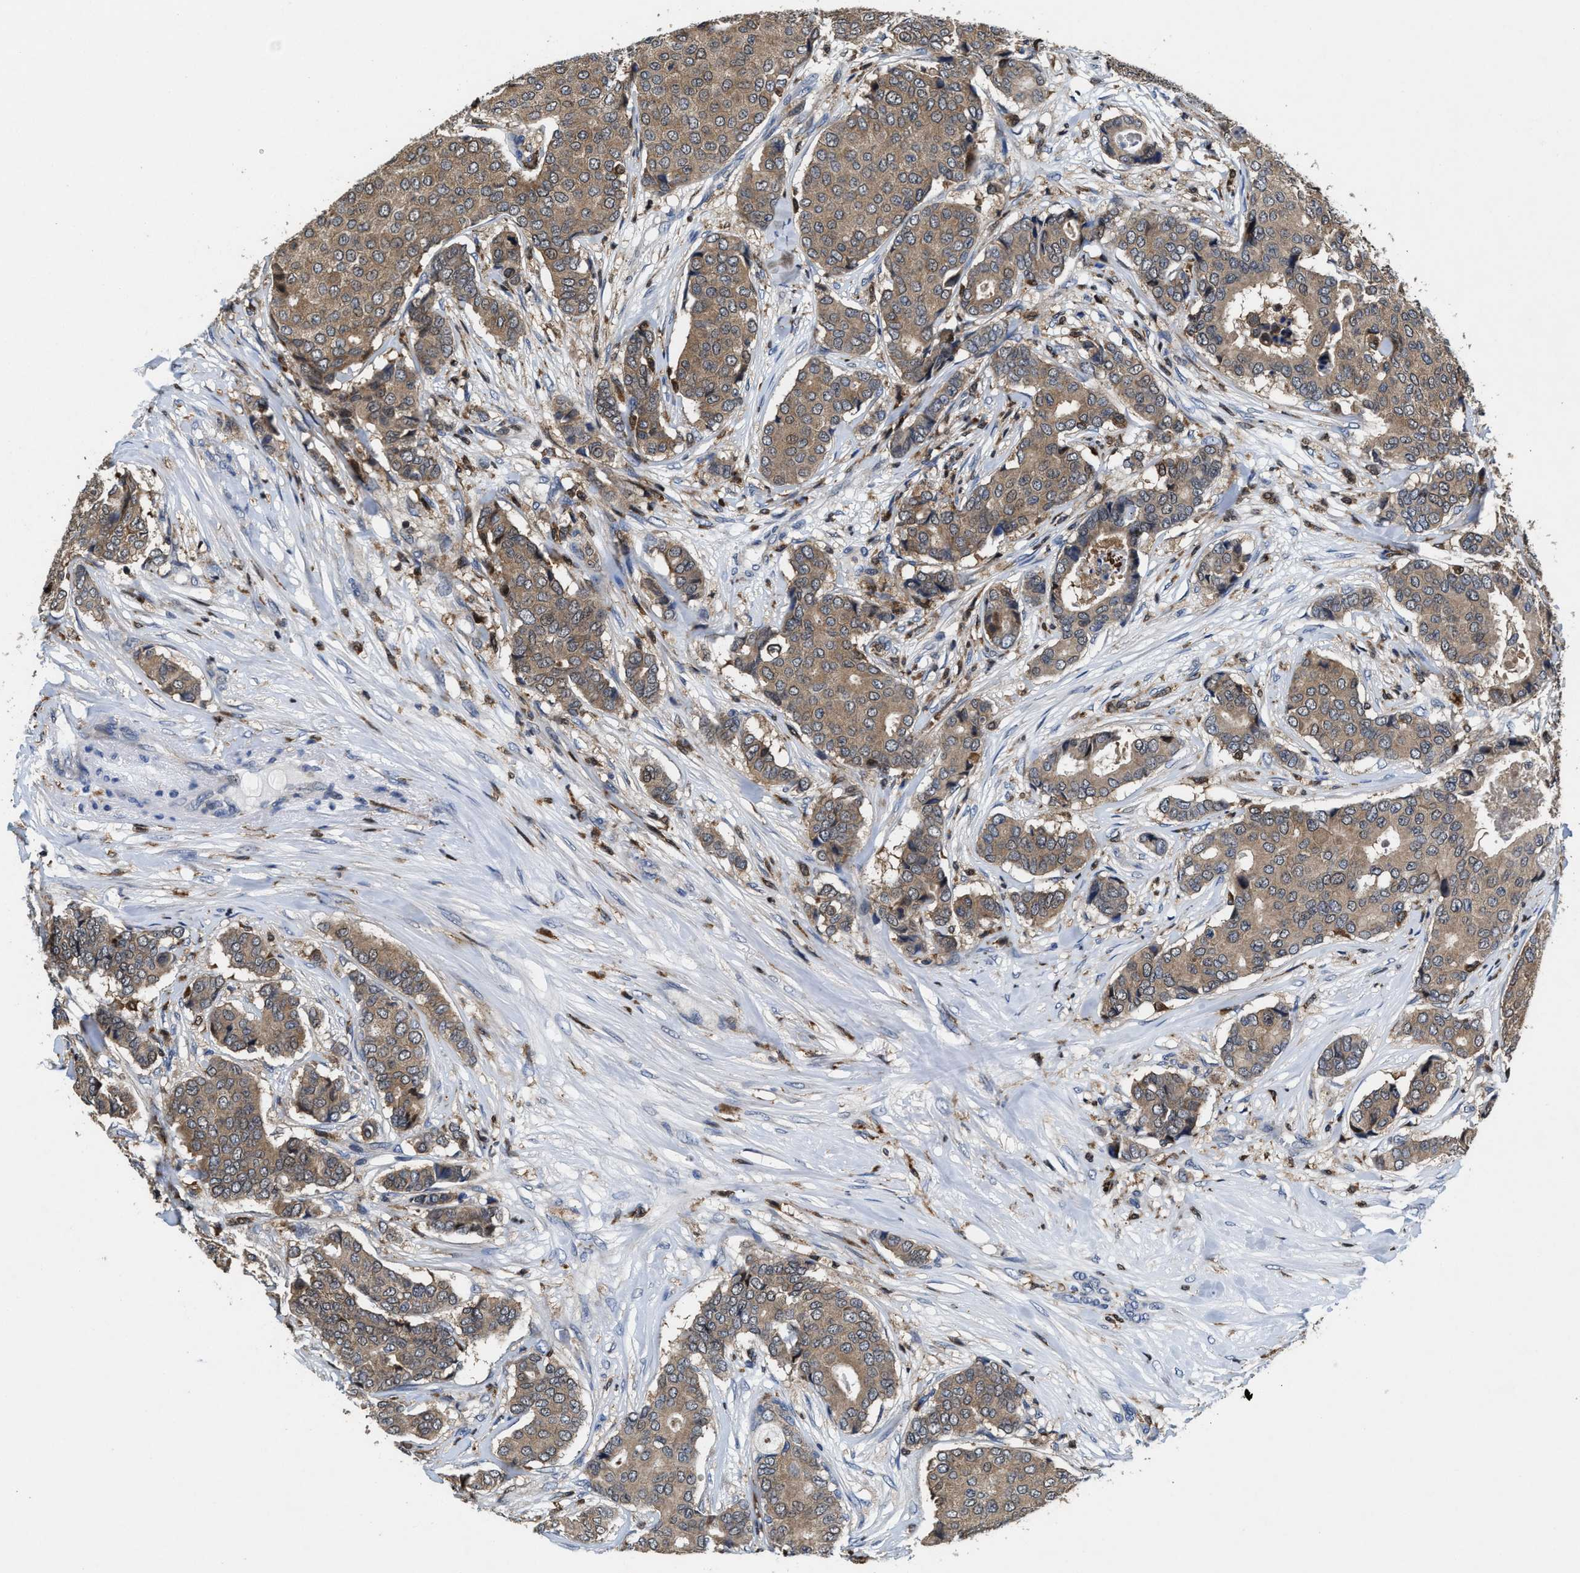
{"staining": {"intensity": "moderate", "quantity": ">75%", "location": "cytoplasmic/membranous"}, "tissue": "breast cancer", "cell_type": "Tumor cells", "image_type": "cancer", "snomed": [{"axis": "morphology", "description": "Duct carcinoma"}, {"axis": "topography", "description": "Breast"}], "caption": "The photomicrograph shows staining of breast cancer (infiltrating ductal carcinoma), revealing moderate cytoplasmic/membranous protein staining (brown color) within tumor cells.", "gene": "RGS10", "patient": {"sex": "female", "age": 75}}